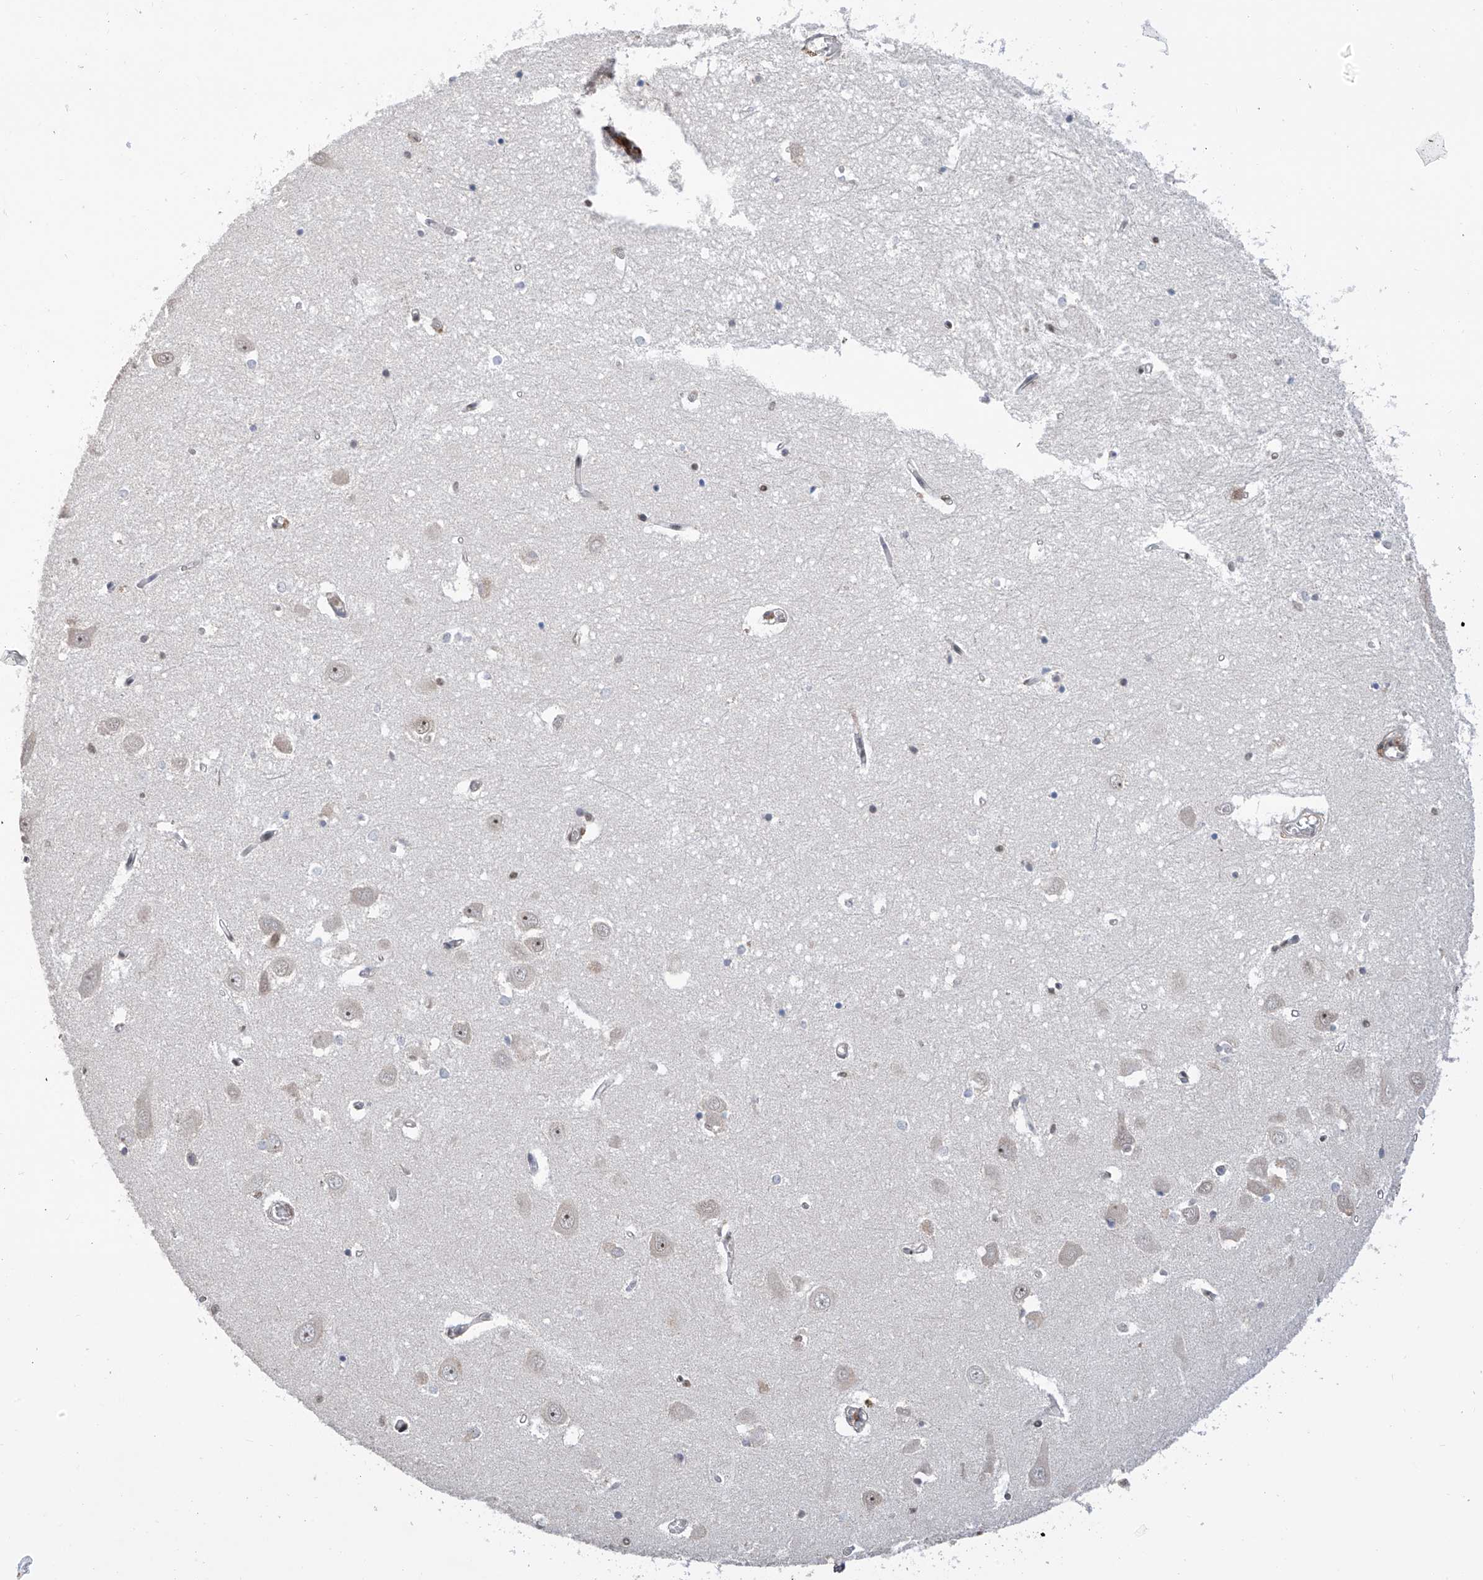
{"staining": {"intensity": "negative", "quantity": "none", "location": "none"}, "tissue": "hippocampus", "cell_type": "Glial cells", "image_type": "normal", "snomed": [{"axis": "morphology", "description": "Normal tissue, NOS"}, {"axis": "topography", "description": "Hippocampus"}], "caption": "A high-resolution image shows immunohistochemistry staining of unremarkable hippocampus, which shows no significant expression in glial cells.", "gene": "C1orf131", "patient": {"sex": "male", "age": 70}}